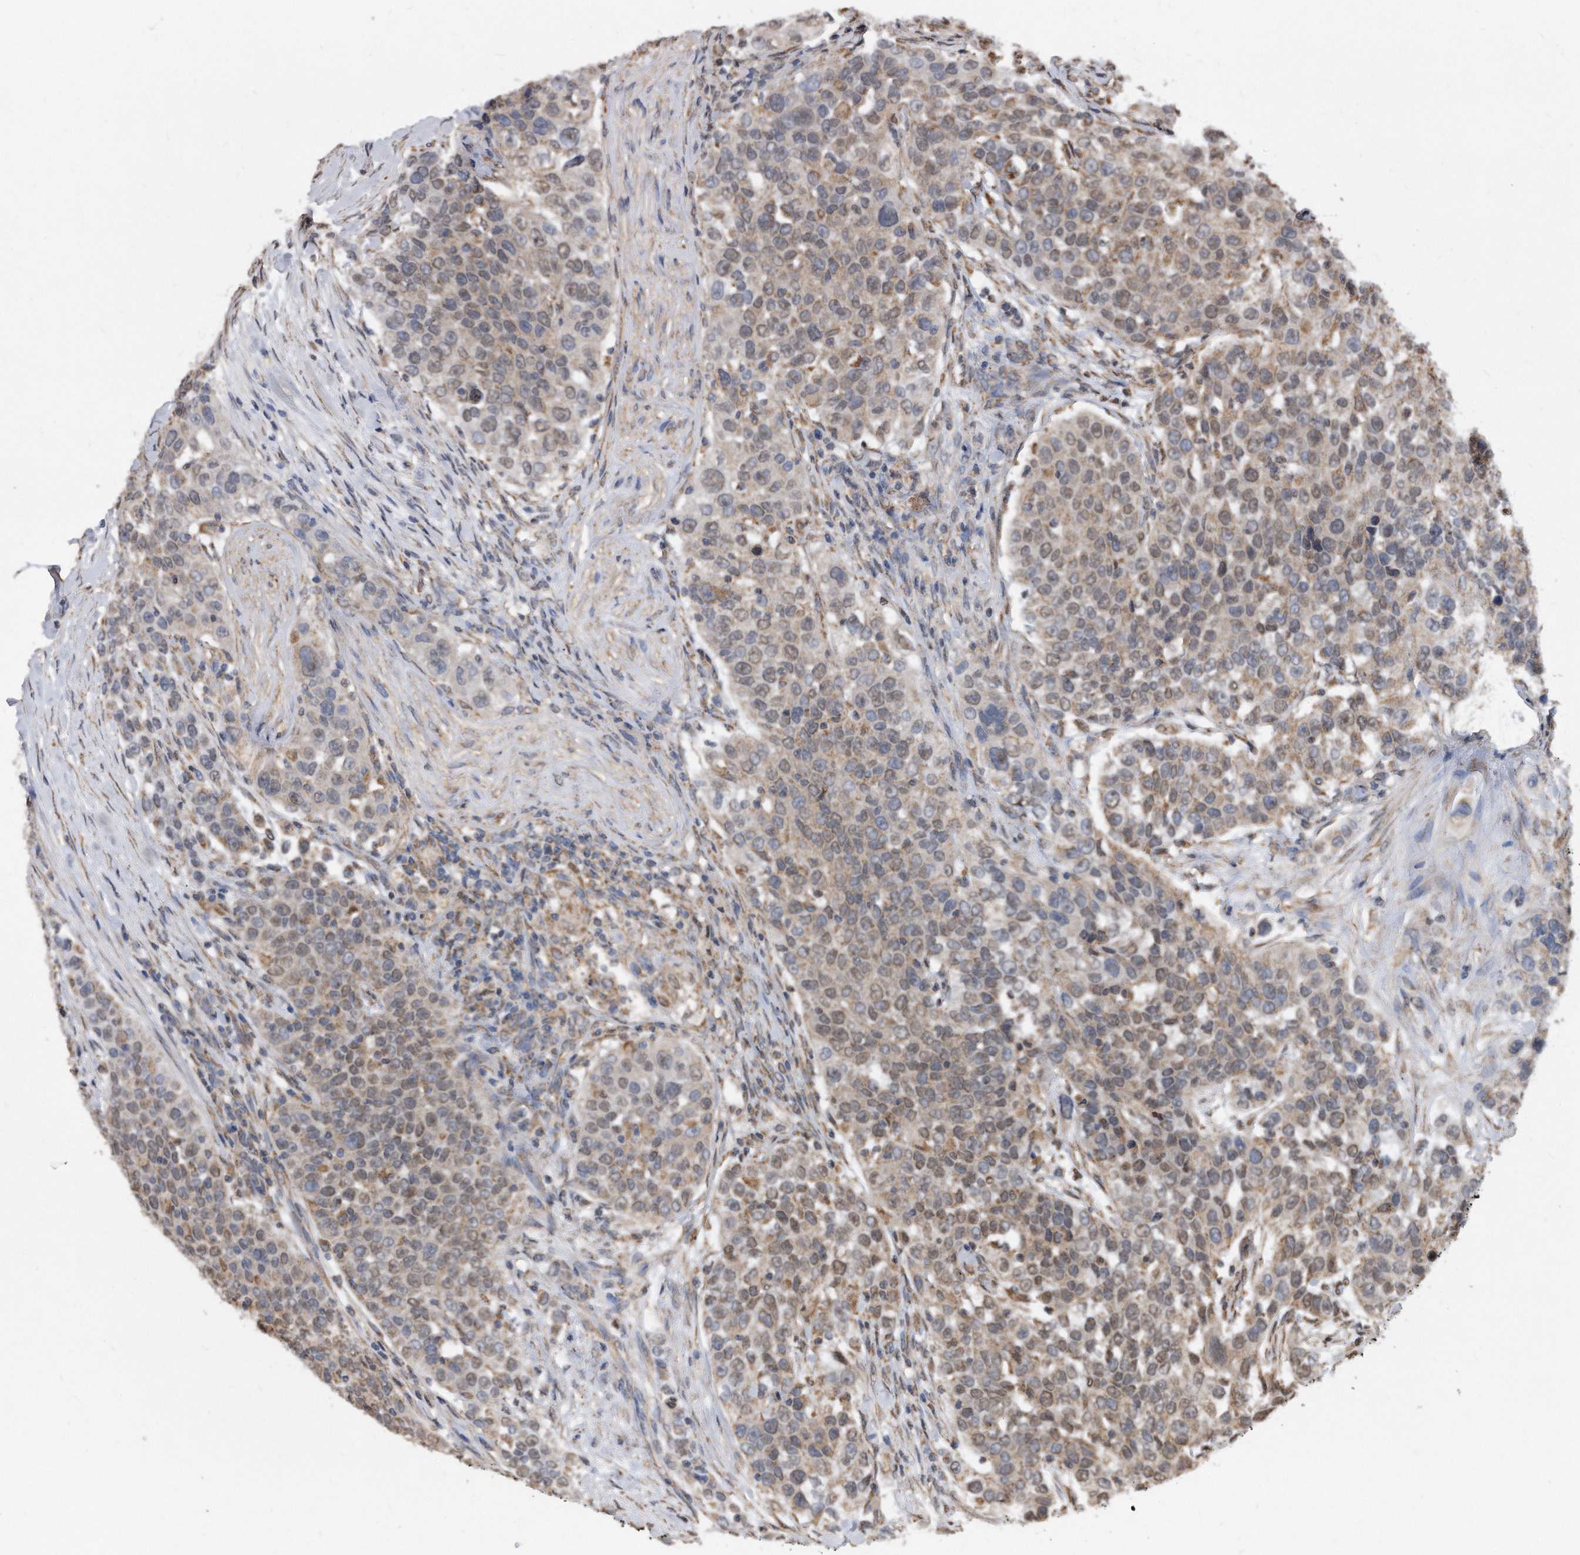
{"staining": {"intensity": "weak", "quantity": ">75%", "location": "cytoplasmic/membranous,nuclear"}, "tissue": "urothelial cancer", "cell_type": "Tumor cells", "image_type": "cancer", "snomed": [{"axis": "morphology", "description": "Urothelial carcinoma, High grade"}, {"axis": "topography", "description": "Urinary bladder"}], "caption": "DAB immunohistochemical staining of high-grade urothelial carcinoma exhibits weak cytoplasmic/membranous and nuclear protein staining in approximately >75% of tumor cells.", "gene": "DUSP22", "patient": {"sex": "female", "age": 80}}